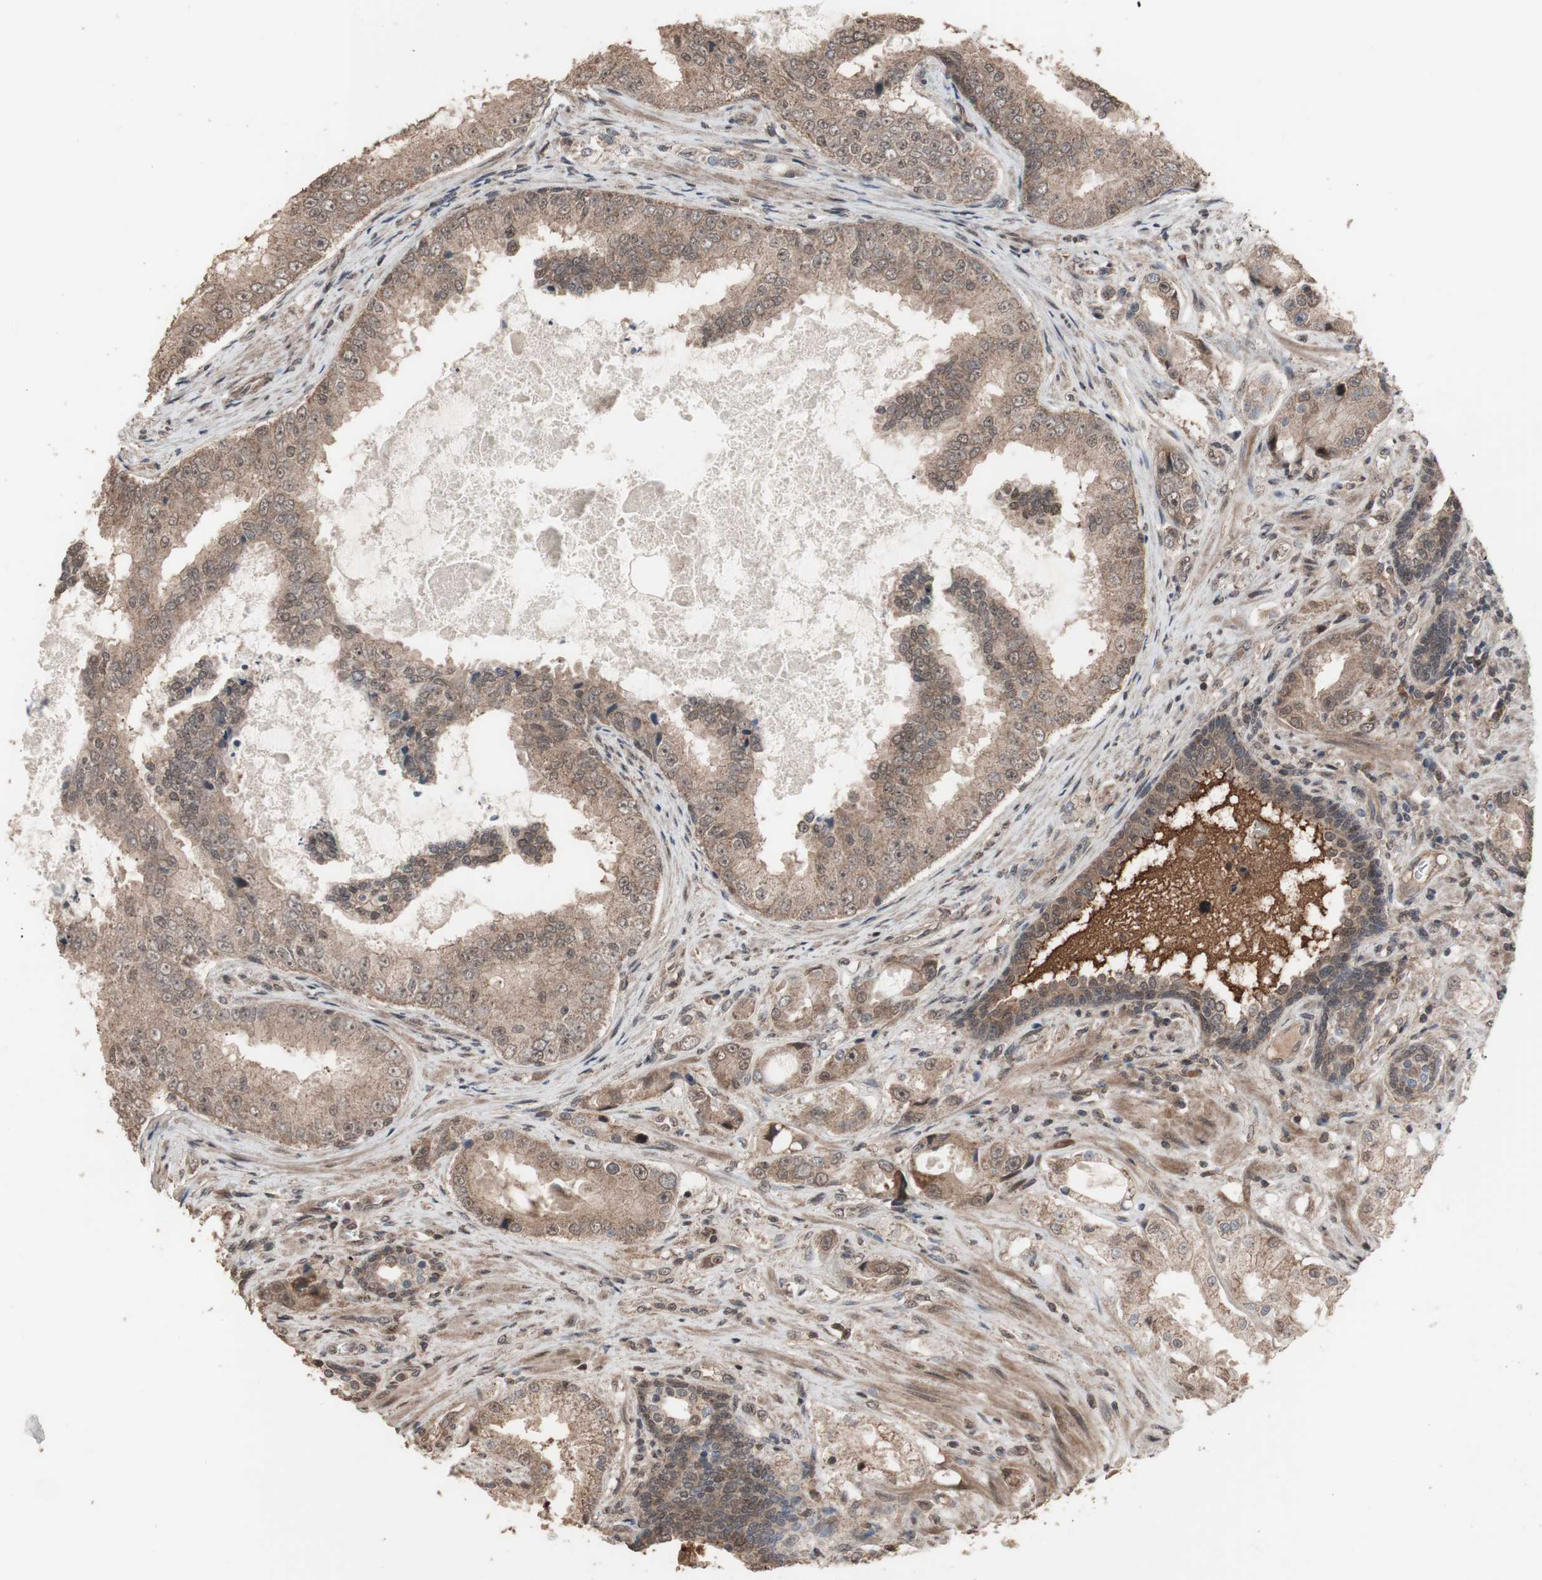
{"staining": {"intensity": "moderate", "quantity": ">75%", "location": "cytoplasmic/membranous"}, "tissue": "prostate cancer", "cell_type": "Tumor cells", "image_type": "cancer", "snomed": [{"axis": "morphology", "description": "Adenocarcinoma, High grade"}, {"axis": "topography", "description": "Prostate"}], "caption": "IHC (DAB (3,3'-diaminobenzidine)) staining of human high-grade adenocarcinoma (prostate) shows moderate cytoplasmic/membranous protein staining in approximately >75% of tumor cells.", "gene": "KANSL1", "patient": {"sex": "male", "age": 73}}